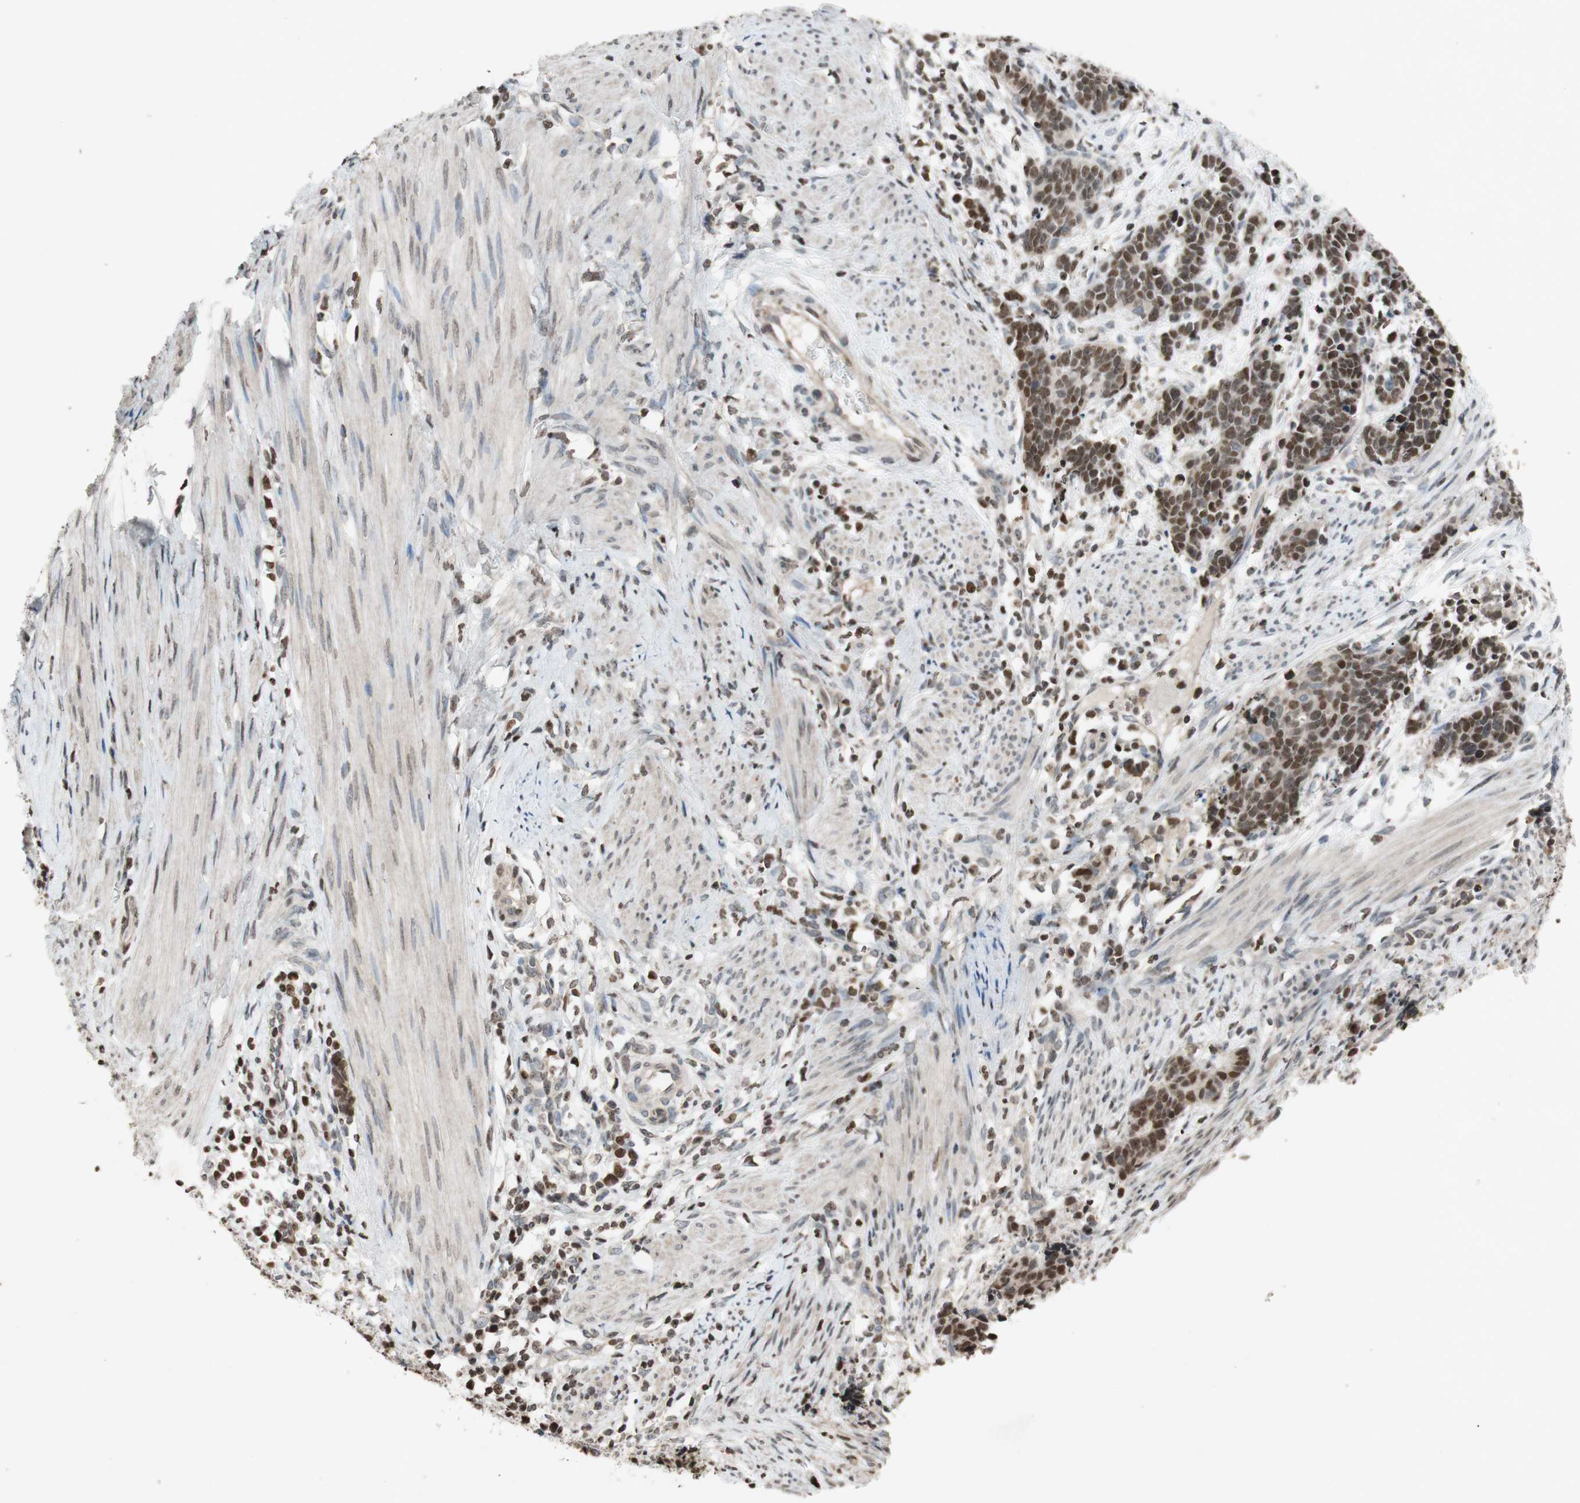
{"staining": {"intensity": "moderate", "quantity": ">75%", "location": "nuclear"}, "tissue": "cervical cancer", "cell_type": "Tumor cells", "image_type": "cancer", "snomed": [{"axis": "morphology", "description": "Squamous cell carcinoma, NOS"}, {"axis": "topography", "description": "Cervix"}], "caption": "A medium amount of moderate nuclear expression is appreciated in about >75% of tumor cells in cervical squamous cell carcinoma tissue.", "gene": "MCM6", "patient": {"sex": "female", "age": 35}}